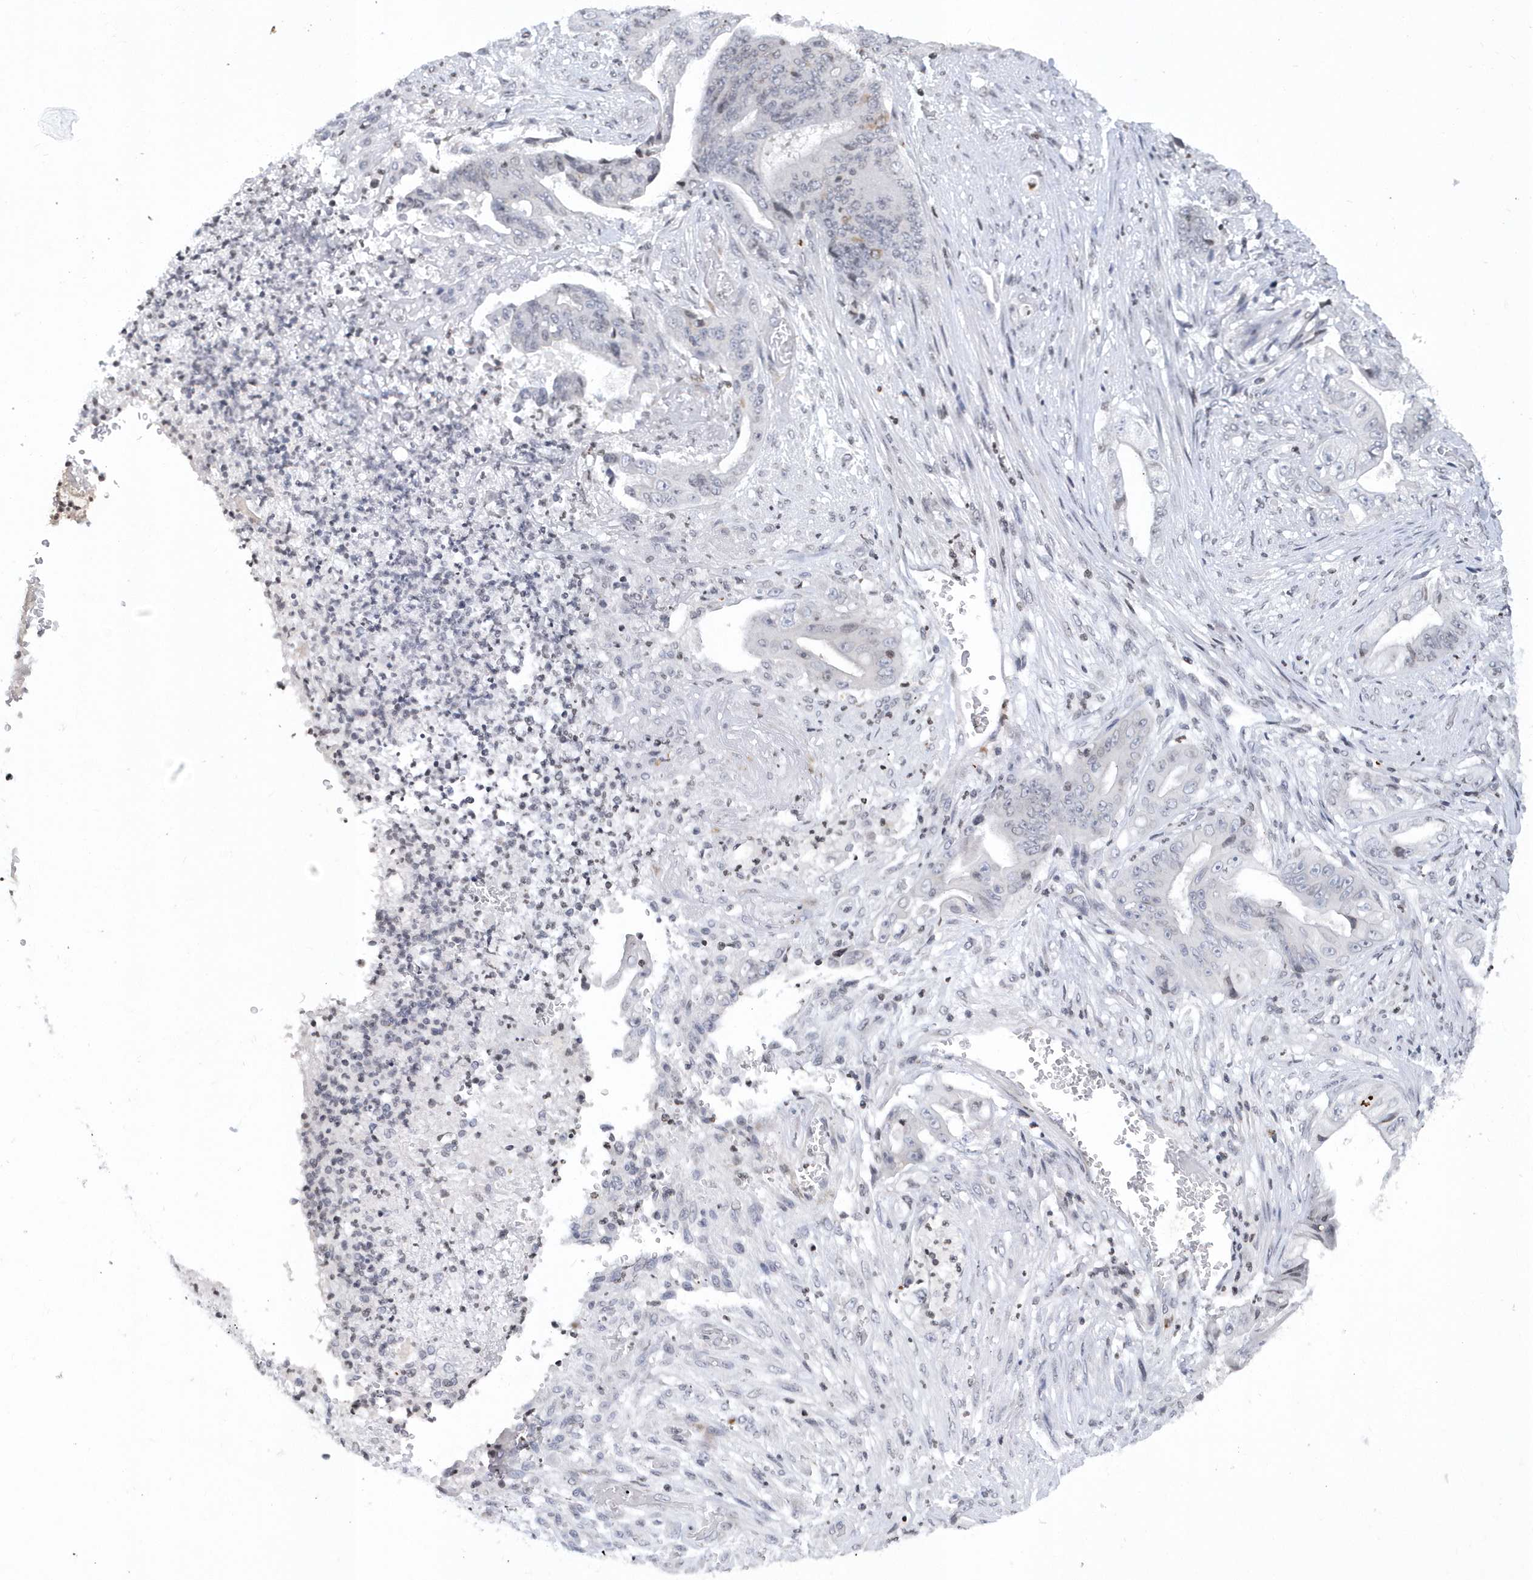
{"staining": {"intensity": "negative", "quantity": "none", "location": "none"}, "tissue": "stomach cancer", "cell_type": "Tumor cells", "image_type": "cancer", "snomed": [{"axis": "morphology", "description": "Adenocarcinoma, NOS"}, {"axis": "topography", "description": "Stomach"}], "caption": "IHC histopathology image of human stomach cancer stained for a protein (brown), which reveals no staining in tumor cells. The staining is performed using DAB brown chromogen with nuclei counter-stained in using hematoxylin.", "gene": "VWA5B2", "patient": {"sex": "female", "age": 73}}